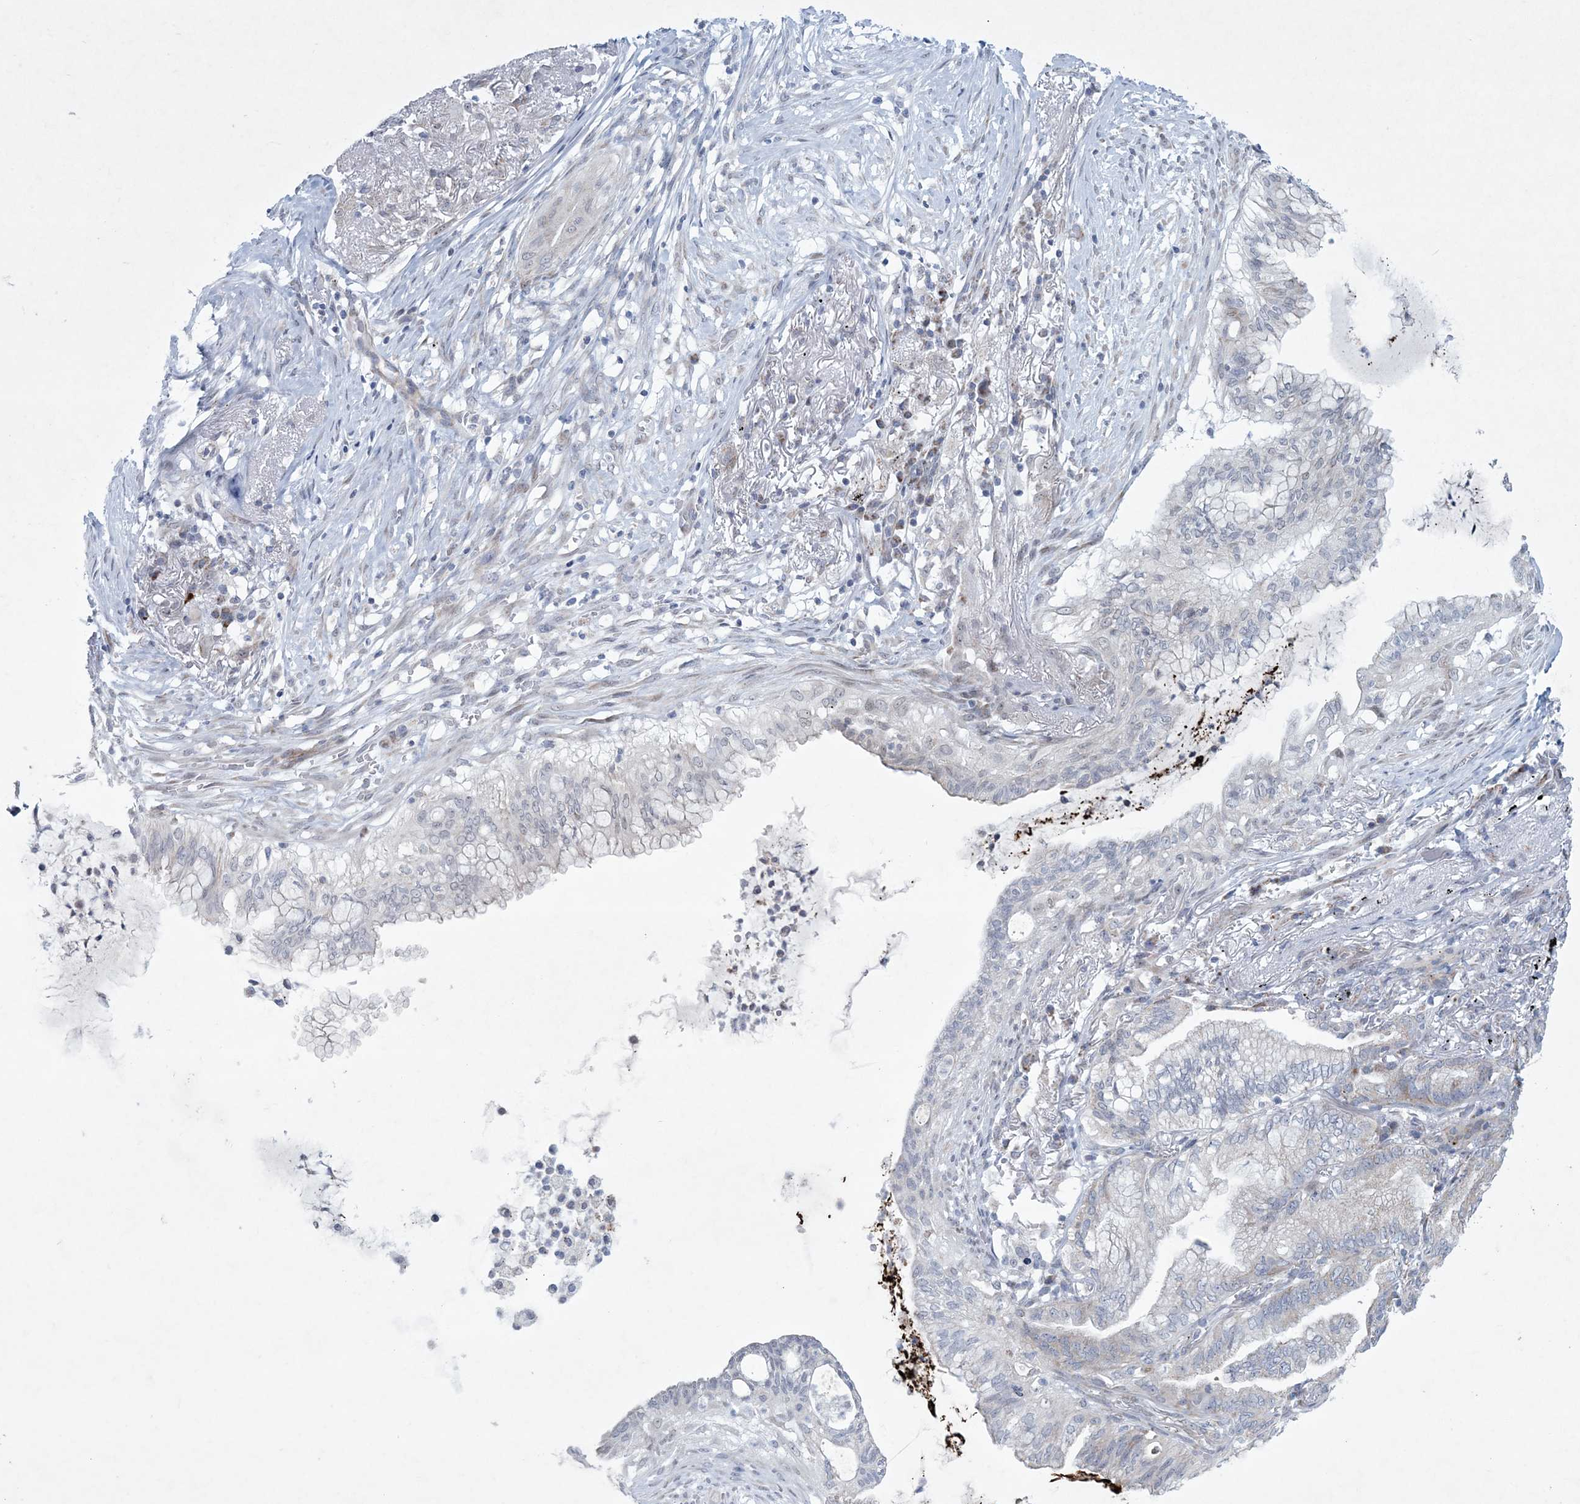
{"staining": {"intensity": "negative", "quantity": "none", "location": "none"}, "tissue": "lung cancer", "cell_type": "Tumor cells", "image_type": "cancer", "snomed": [{"axis": "morphology", "description": "Adenocarcinoma, NOS"}, {"axis": "topography", "description": "Lung"}], "caption": "Immunohistochemistry histopathology image of adenocarcinoma (lung) stained for a protein (brown), which displays no staining in tumor cells.", "gene": "CES4A", "patient": {"sex": "female", "age": 70}}